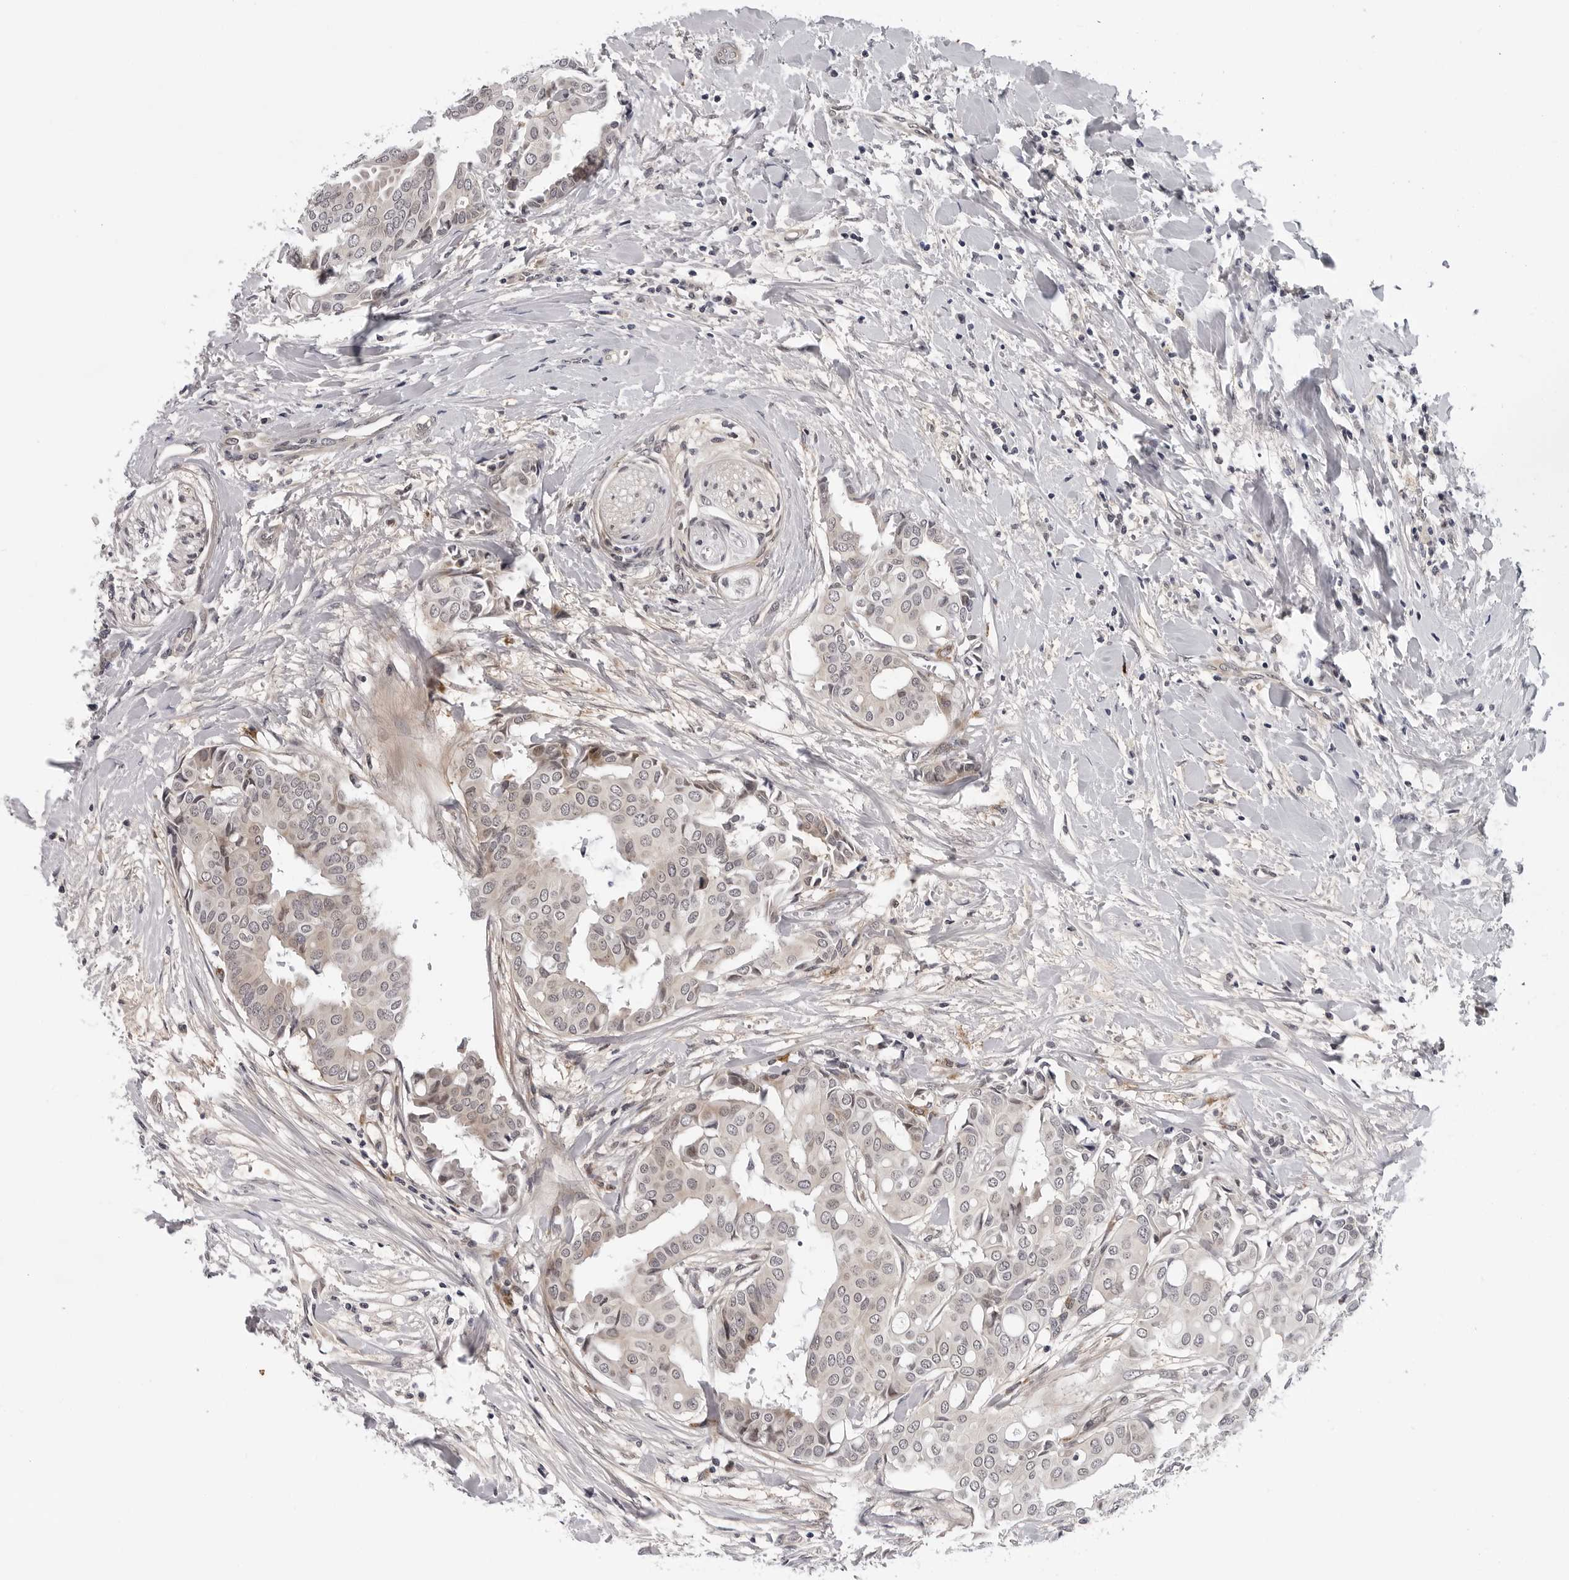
{"staining": {"intensity": "negative", "quantity": "none", "location": "none"}, "tissue": "head and neck cancer", "cell_type": "Tumor cells", "image_type": "cancer", "snomed": [{"axis": "morphology", "description": "Adenocarcinoma, NOS"}, {"axis": "topography", "description": "Salivary gland"}, {"axis": "topography", "description": "Head-Neck"}], "caption": "Tumor cells show no significant protein staining in head and neck adenocarcinoma.", "gene": "KIAA1614", "patient": {"sex": "female", "age": 59}}